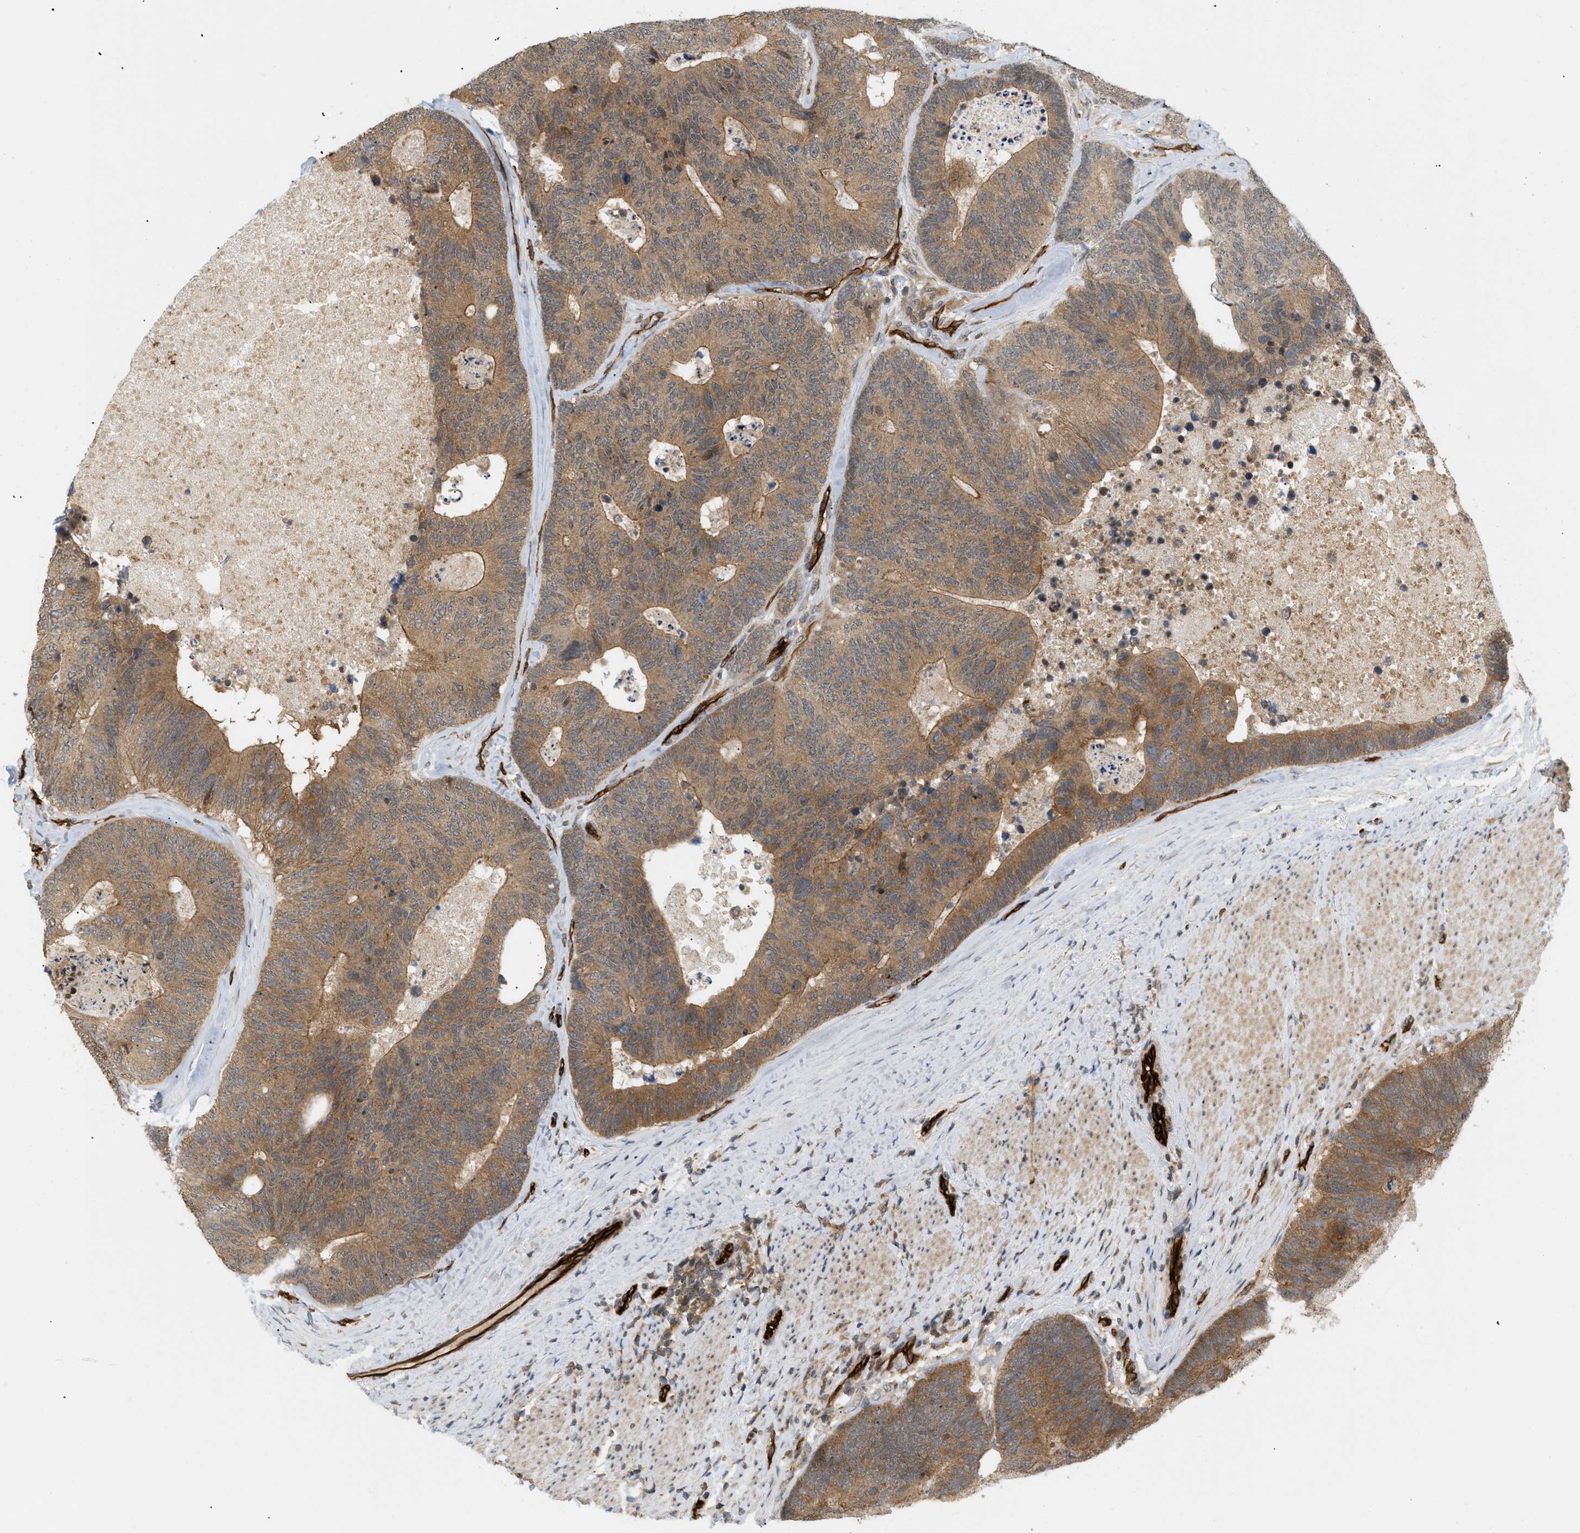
{"staining": {"intensity": "moderate", "quantity": ">75%", "location": "cytoplasmic/membranous"}, "tissue": "colorectal cancer", "cell_type": "Tumor cells", "image_type": "cancer", "snomed": [{"axis": "morphology", "description": "Adenocarcinoma, NOS"}, {"axis": "topography", "description": "Colon"}], "caption": "Protein analysis of adenocarcinoma (colorectal) tissue exhibits moderate cytoplasmic/membranous staining in approximately >75% of tumor cells.", "gene": "PALMD", "patient": {"sex": "female", "age": 67}}